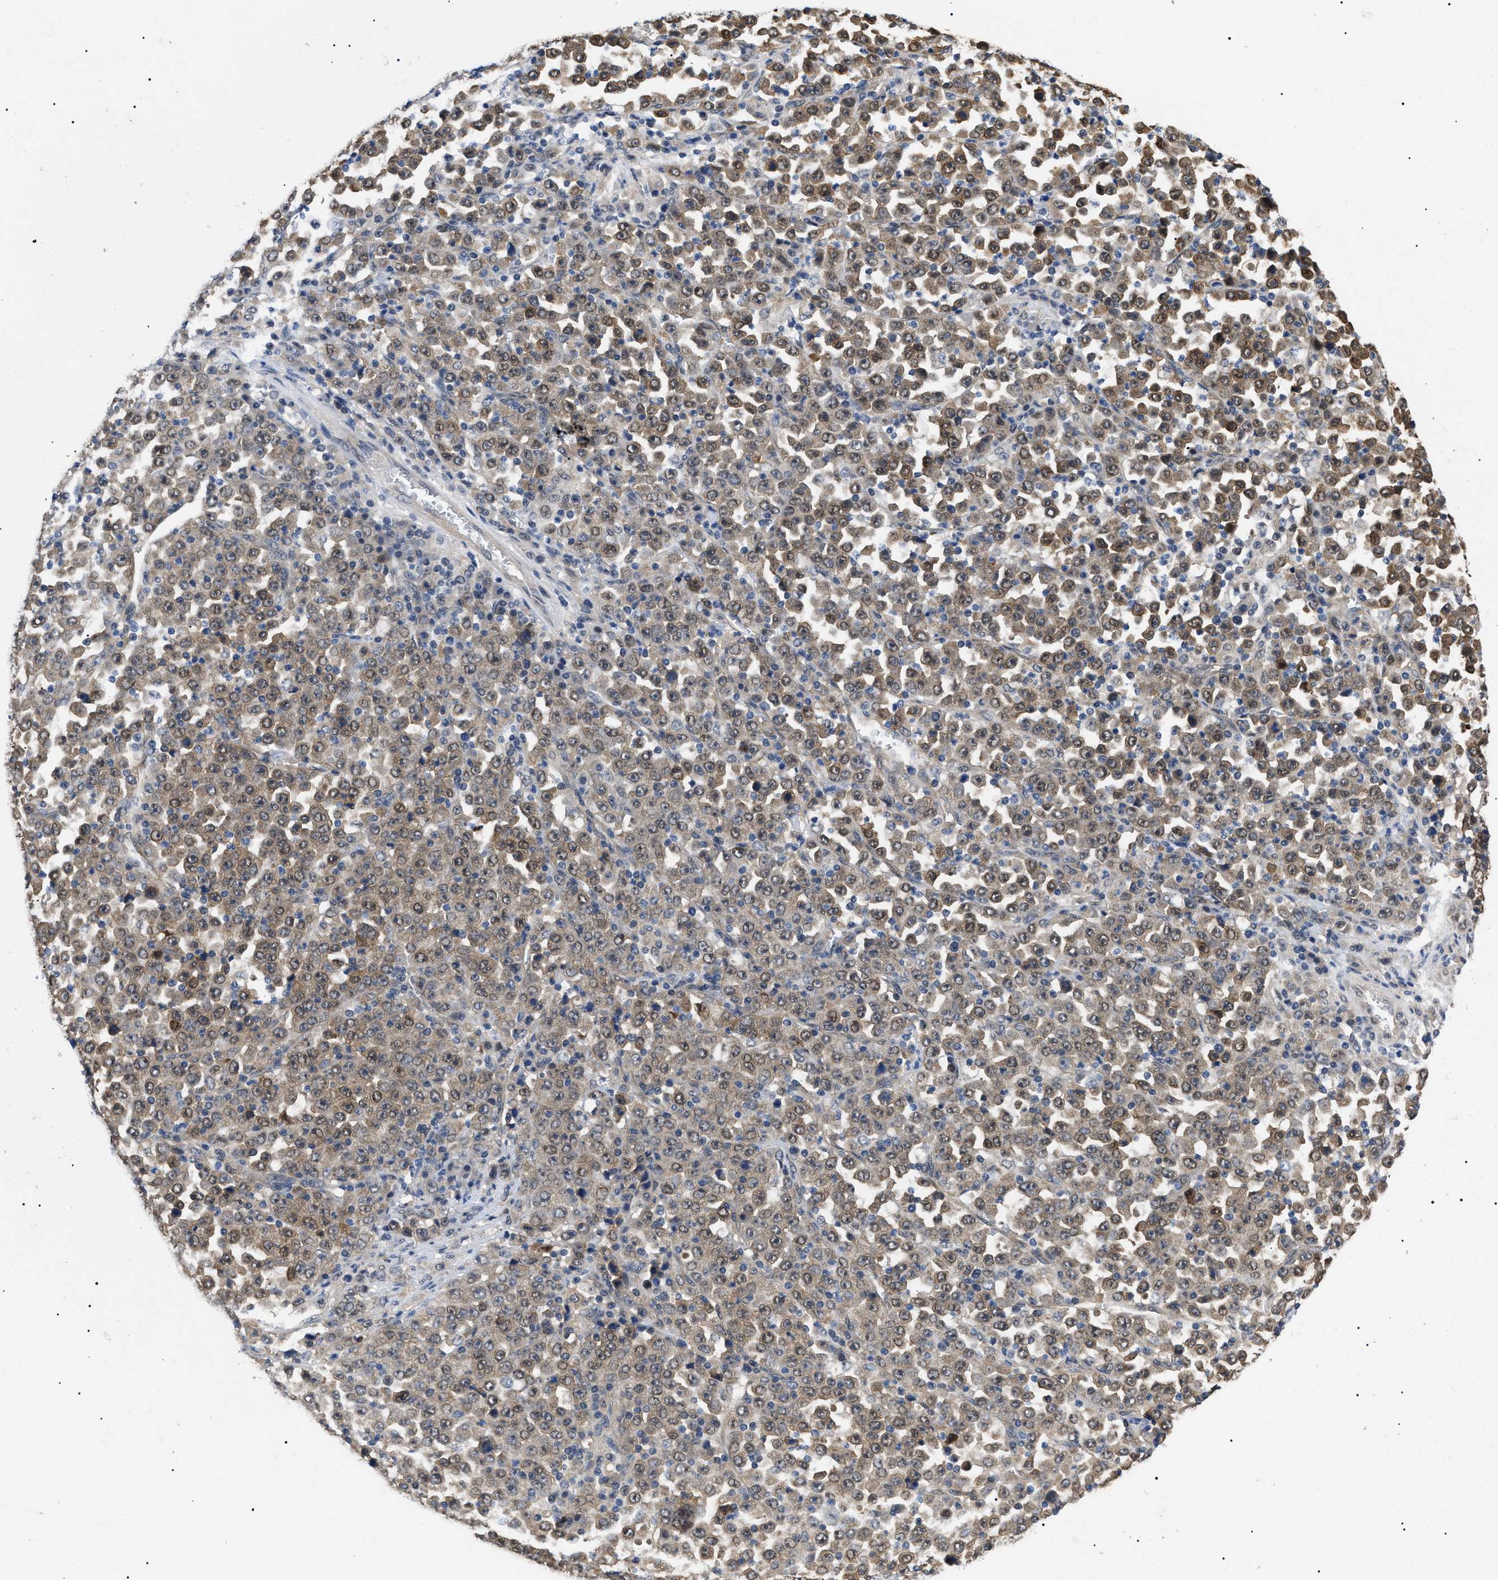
{"staining": {"intensity": "moderate", "quantity": ">75%", "location": "cytoplasmic/membranous,nuclear"}, "tissue": "stomach cancer", "cell_type": "Tumor cells", "image_type": "cancer", "snomed": [{"axis": "morphology", "description": "Normal tissue, NOS"}, {"axis": "morphology", "description": "Adenocarcinoma, NOS"}, {"axis": "topography", "description": "Stomach, upper"}, {"axis": "topography", "description": "Stomach"}], "caption": "Adenocarcinoma (stomach) tissue reveals moderate cytoplasmic/membranous and nuclear staining in about >75% of tumor cells", "gene": "GARRE1", "patient": {"sex": "male", "age": 59}}